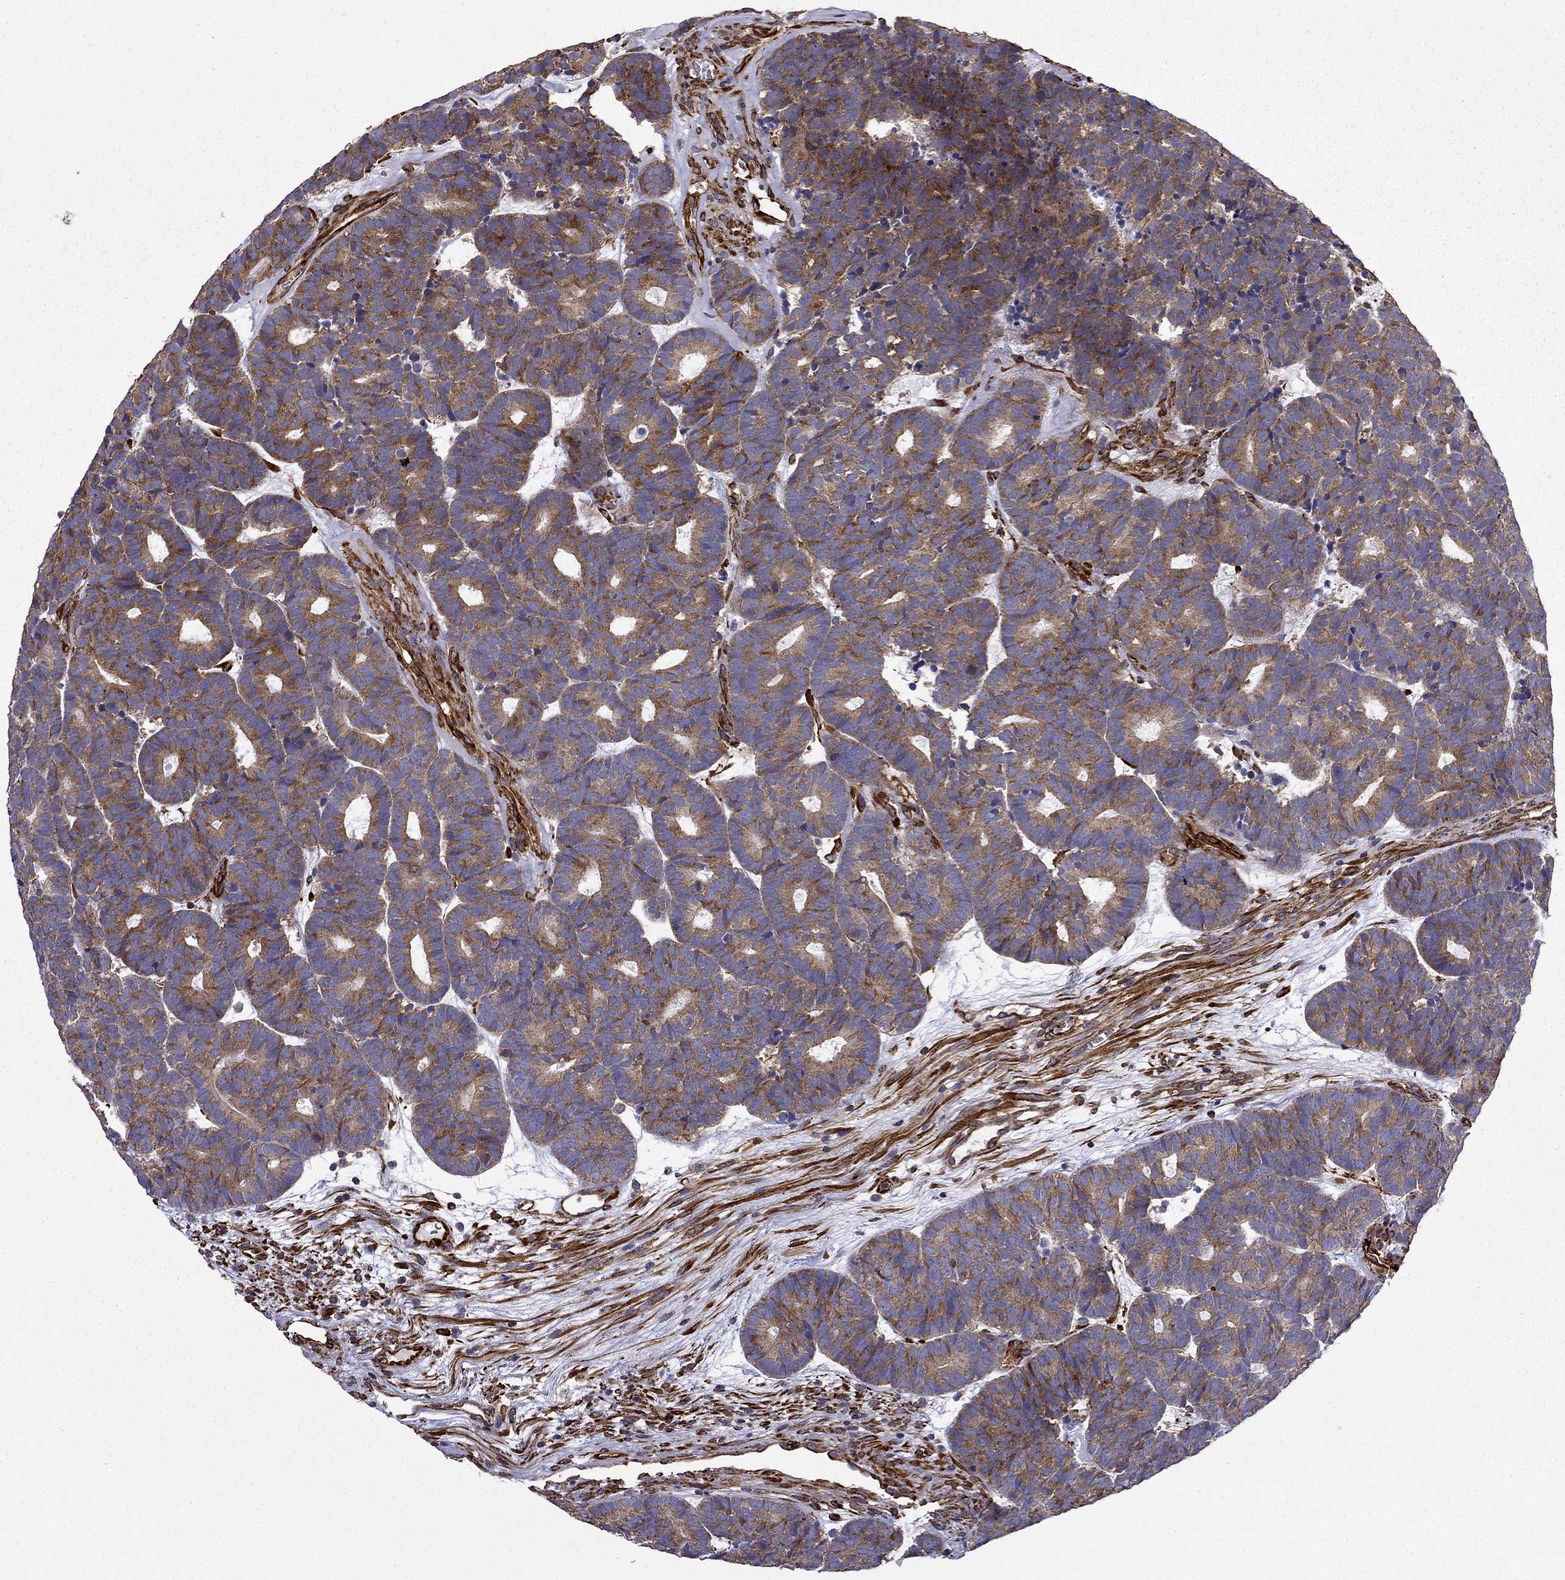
{"staining": {"intensity": "moderate", "quantity": ">75%", "location": "cytoplasmic/membranous"}, "tissue": "head and neck cancer", "cell_type": "Tumor cells", "image_type": "cancer", "snomed": [{"axis": "morphology", "description": "Adenocarcinoma, NOS"}, {"axis": "topography", "description": "Head-Neck"}], "caption": "Immunohistochemical staining of head and neck cancer (adenocarcinoma) shows medium levels of moderate cytoplasmic/membranous protein positivity in approximately >75% of tumor cells.", "gene": "MAP4", "patient": {"sex": "female", "age": 81}}